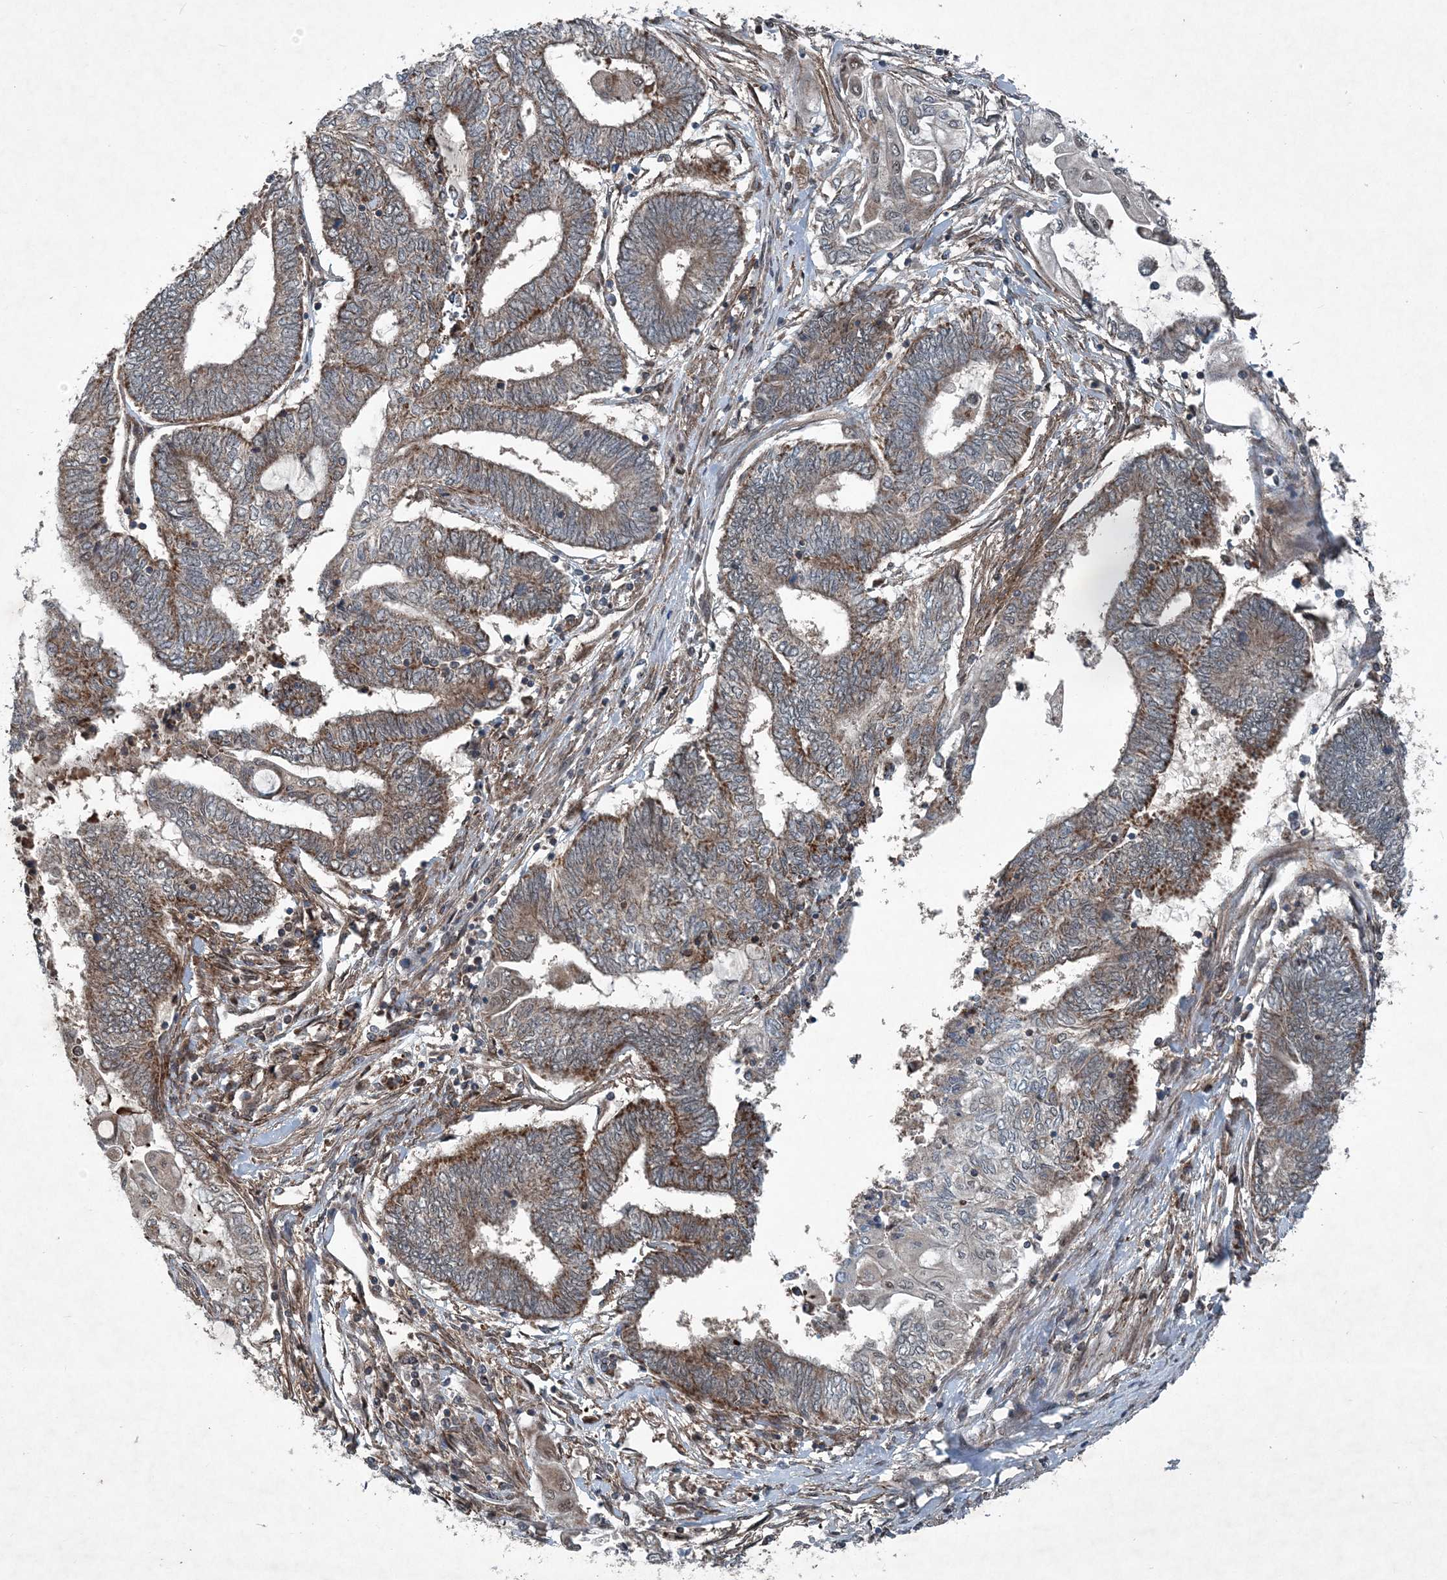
{"staining": {"intensity": "moderate", "quantity": ">75%", "location": "cytoplasmic/membranous"}, "tissue": "endometrial cancer", "cell_type": "Tumor cells", "image_type": "cancer", "snomed": [{"axis": "morphology", "description": "Adenocarcinoma, NOS"}, {"axis": "topography", "description": "Uterus"}, {"axis": "topography", "description": "Endometrium"}], "caption": "About >75% of tumor cells in human adenocarcinoma (endometrial) display moderate cytoplasmic/membranous protein expression as visualized by brown immunohistochemical staining.", "gene": "NDUFA2", "patient": {"sex": "female", "age": 70}}